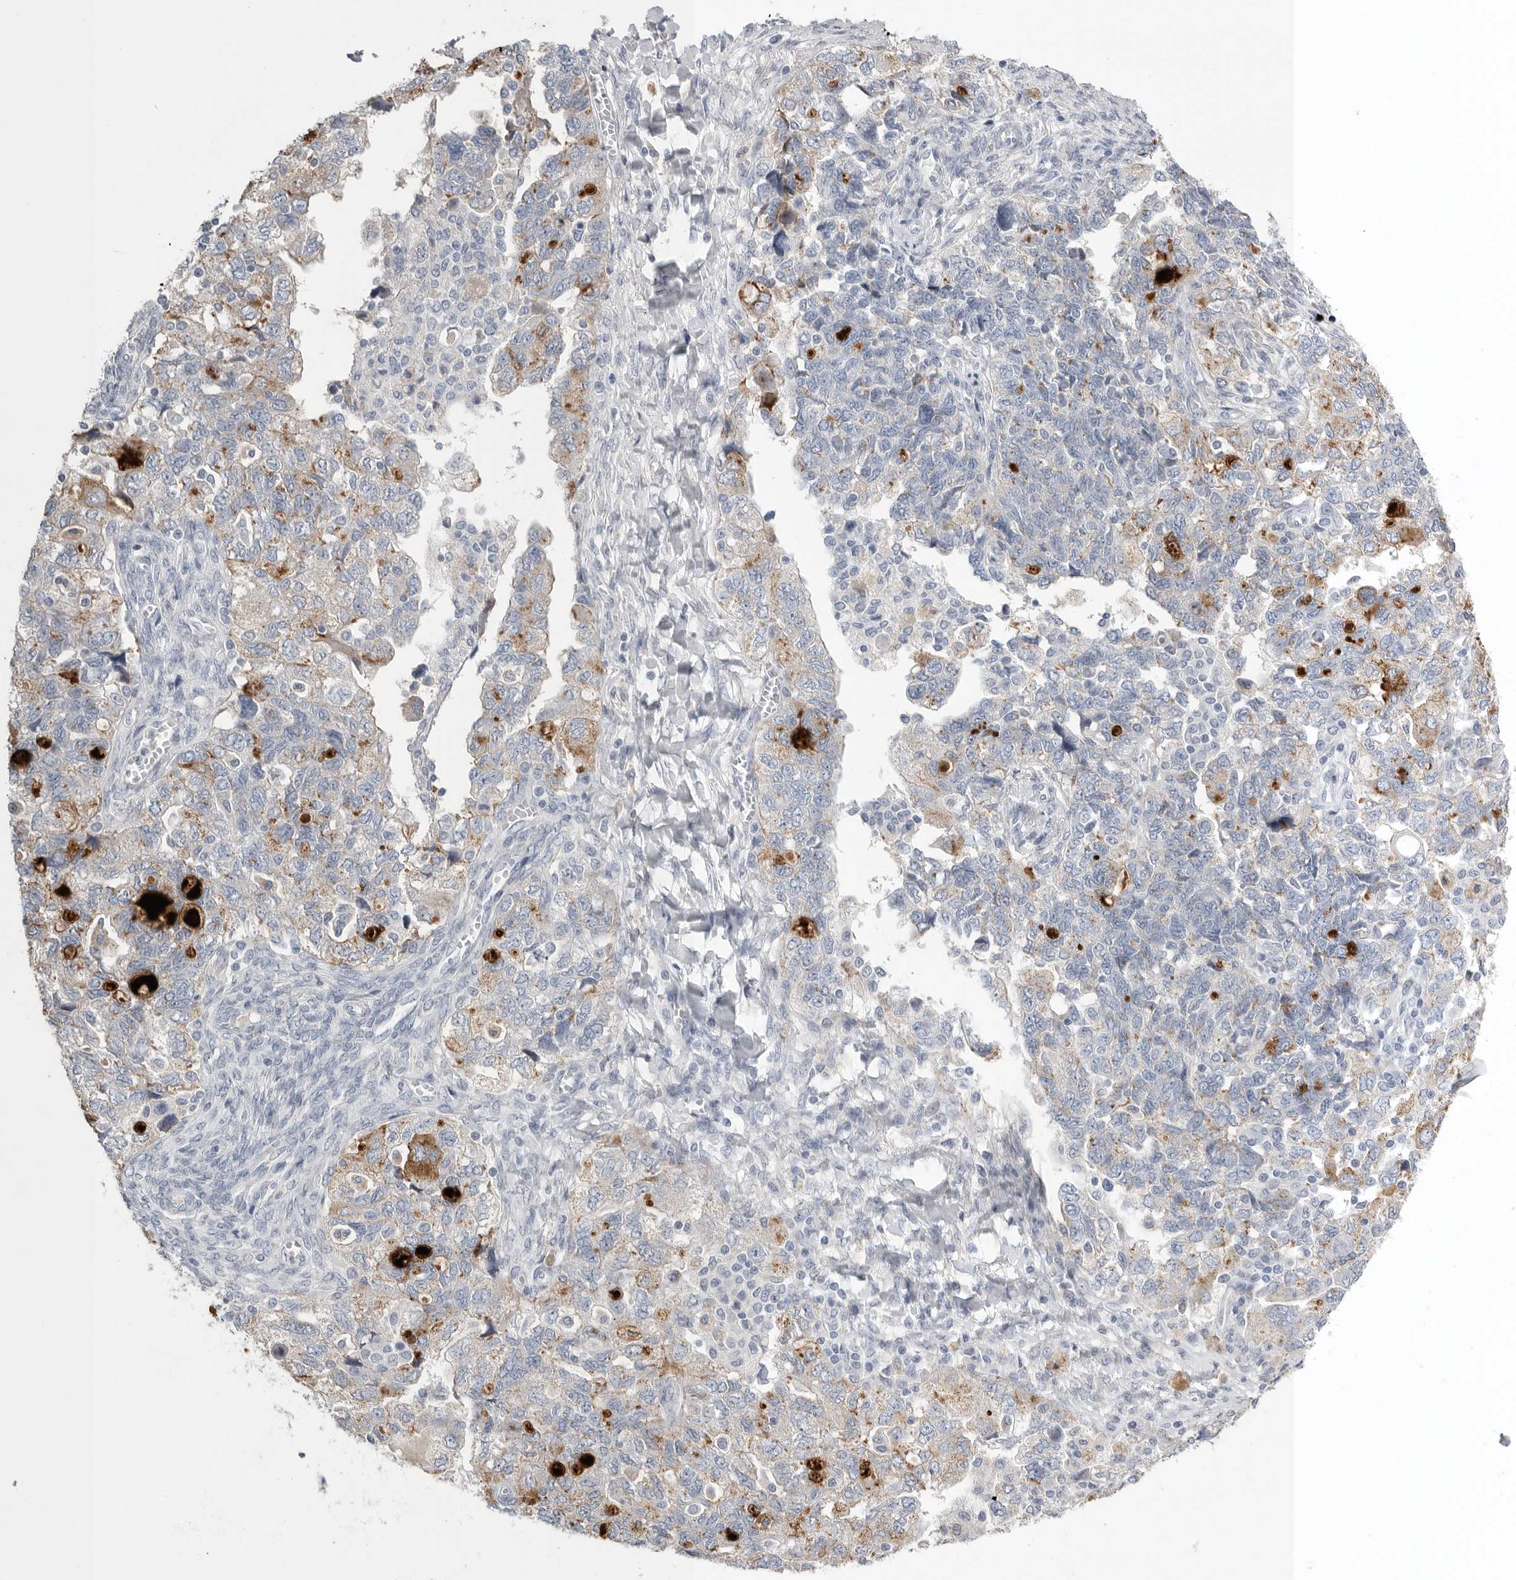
{"staining": {"intensity": "moderate", "quantity": "25%-75%", "location": "cytoplasmic/membranous"}, "tissue": "ovarian cancer", "cell_type": "Tumor cells", "image_type": "cancer", "snomed": [{"axis": "morphology", "description": "Carcinoma, NOS"}, {"axis": "morphology", "description": "Cystadenocarcinoma, serous, NOS"}, {"axis": "topography", "description": "Ovary"}], "caption": "Brown immunohistochemical staining in human carcinoma (ovarian) exhibits moderate cytoplasmic/membranous positivity in approximately 25%-75% of tumor cells. (DAB (3,3'-diaminobenzidine) = brown stain, brightfield microscopy at high magnification).", "gene": "TIMP1", "patient": {"sex": "female", "age": 69}}